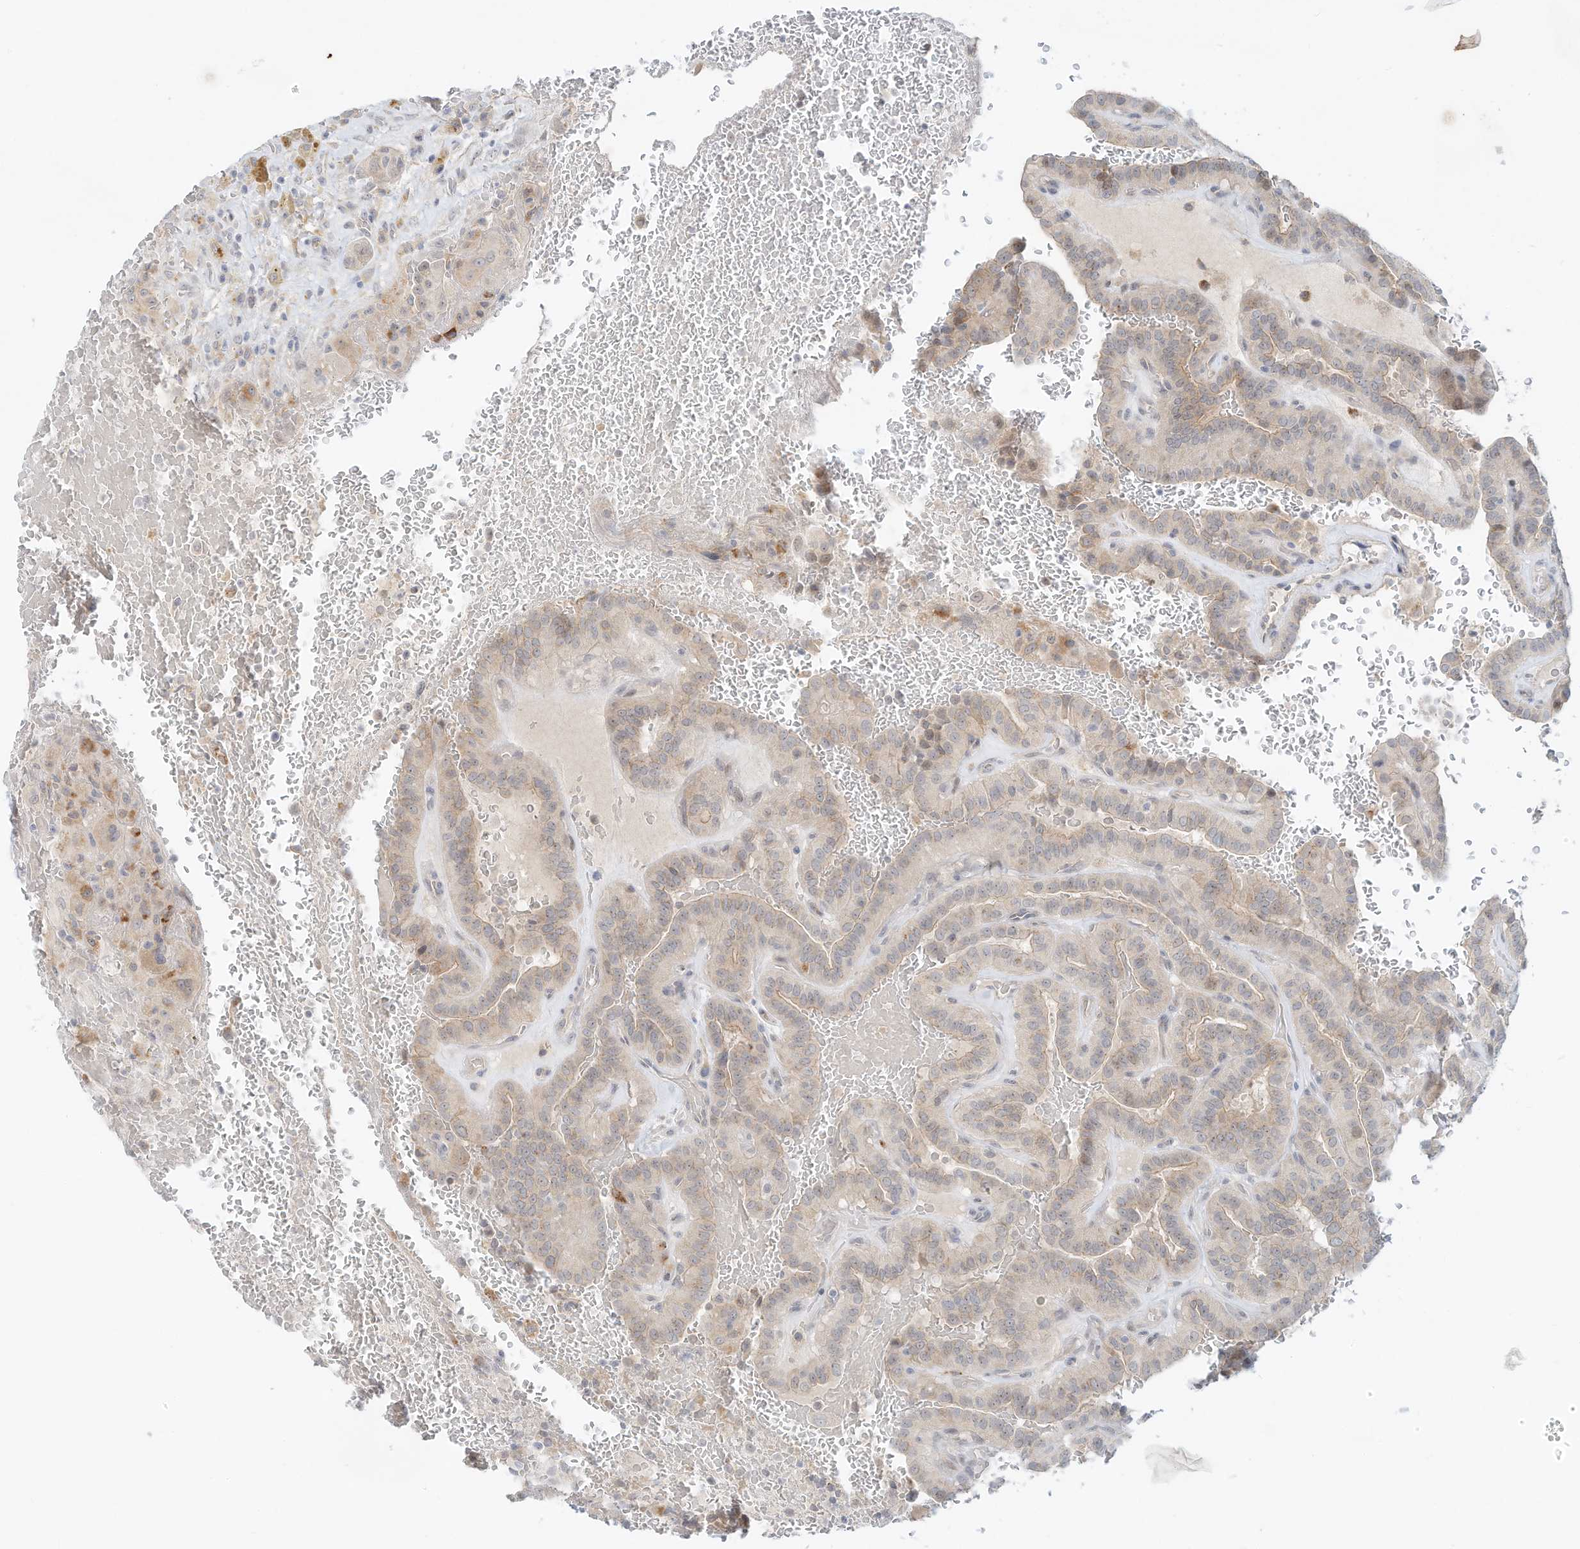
{"staining": {"intensity": "weak", "quantity": "<25%", "location": "cytoplasmic/membranous"}, "tissue": "thyroid cancer", "cell_type": "Tumor cells", "image_type": "cancer", "snomed": [{"axis": "morphology", "description": "Papillary adenocarcinoma, NOS"}, {"axis": "topography", "description": "Thyroid gland"}], "caption": "This histopathology image is of papillary adenocarcinoma (thyroid) stained with immunohistochemistry (IHC) to label a protein in brown with the nuclei are counter-stained blue. There is no expression in tumor cells.", "gene": "PAK6", "patient": {"sex": "male", "age": 77}}